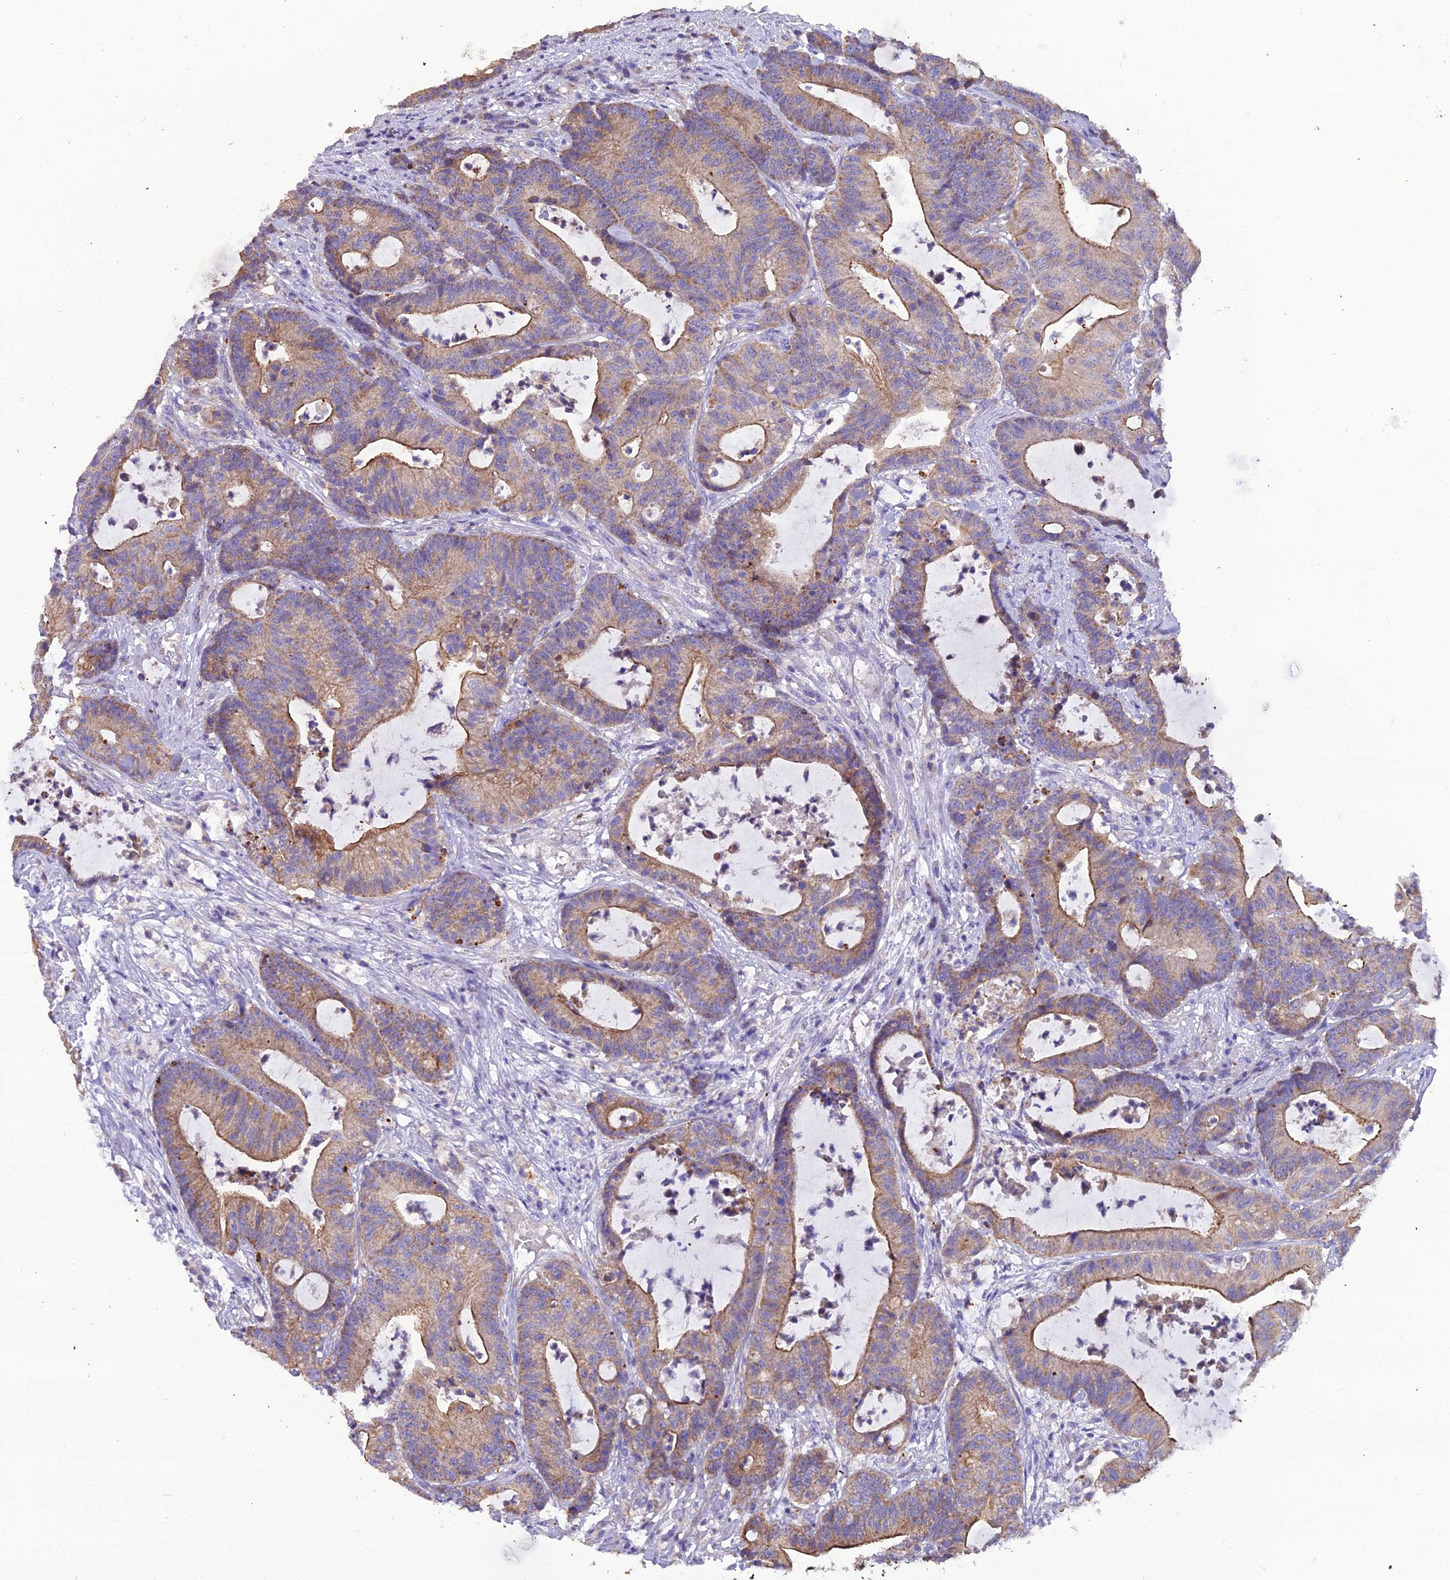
{"staining": {"intensity": "moderate", "quantity": ">75%", "location": "cytoplasmic/membranous"}, "tissue": "colorectal cancer", "cell_type": "Tumor cells", "image_type": "cancer", "snomed": [{"axis": "morphology", "description": "Adenocarcinoma, NOS"}, {"axis": "topography", "description": "Colon"}], "caption": "Protein analysis of colorectal cancer tissue reveals moderate cytoplasmic/membranous positivity in about >75% of tumor cells.", "gene": "GPD1", "patient": {"sex": "female", "age": 84}}